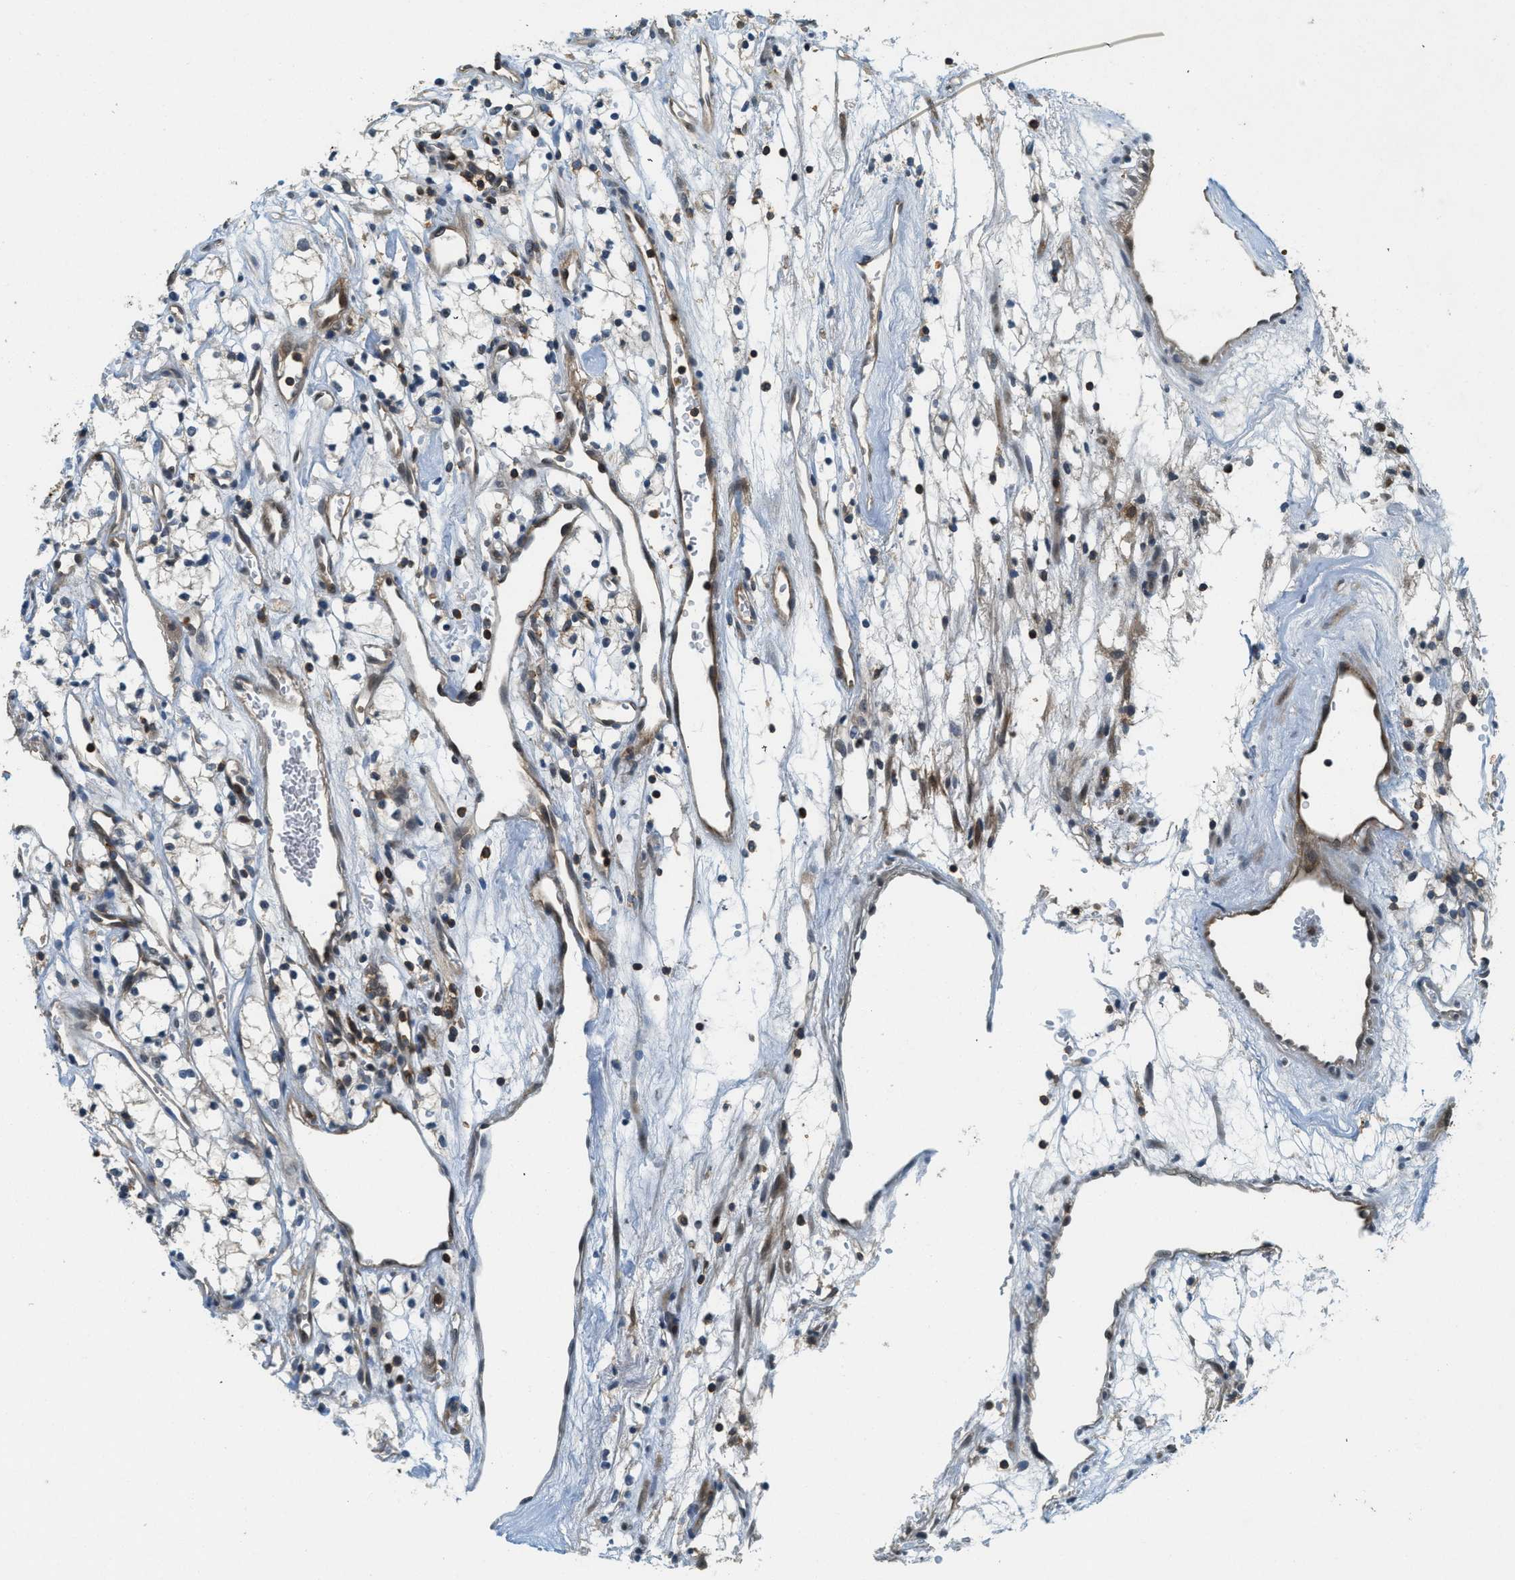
{"staining": {"intensity": "weak", "quantity": "<25%", "location": "cytoplasmic/membranous"}, "tissue": "renal cancer", "cell_type": "Tumor cells", "image_type": "cancer", "snomed": [{"axis": "morphology", "description": "Adenocarcinoma, NOS"}, {"axis": "topography", "description": "Kidney"}], "caption": "Tumor cells show no significant protein positivity in renal cancer.", "gene": "GMPPB", "patient": {"sex": "male", "age": 59}}